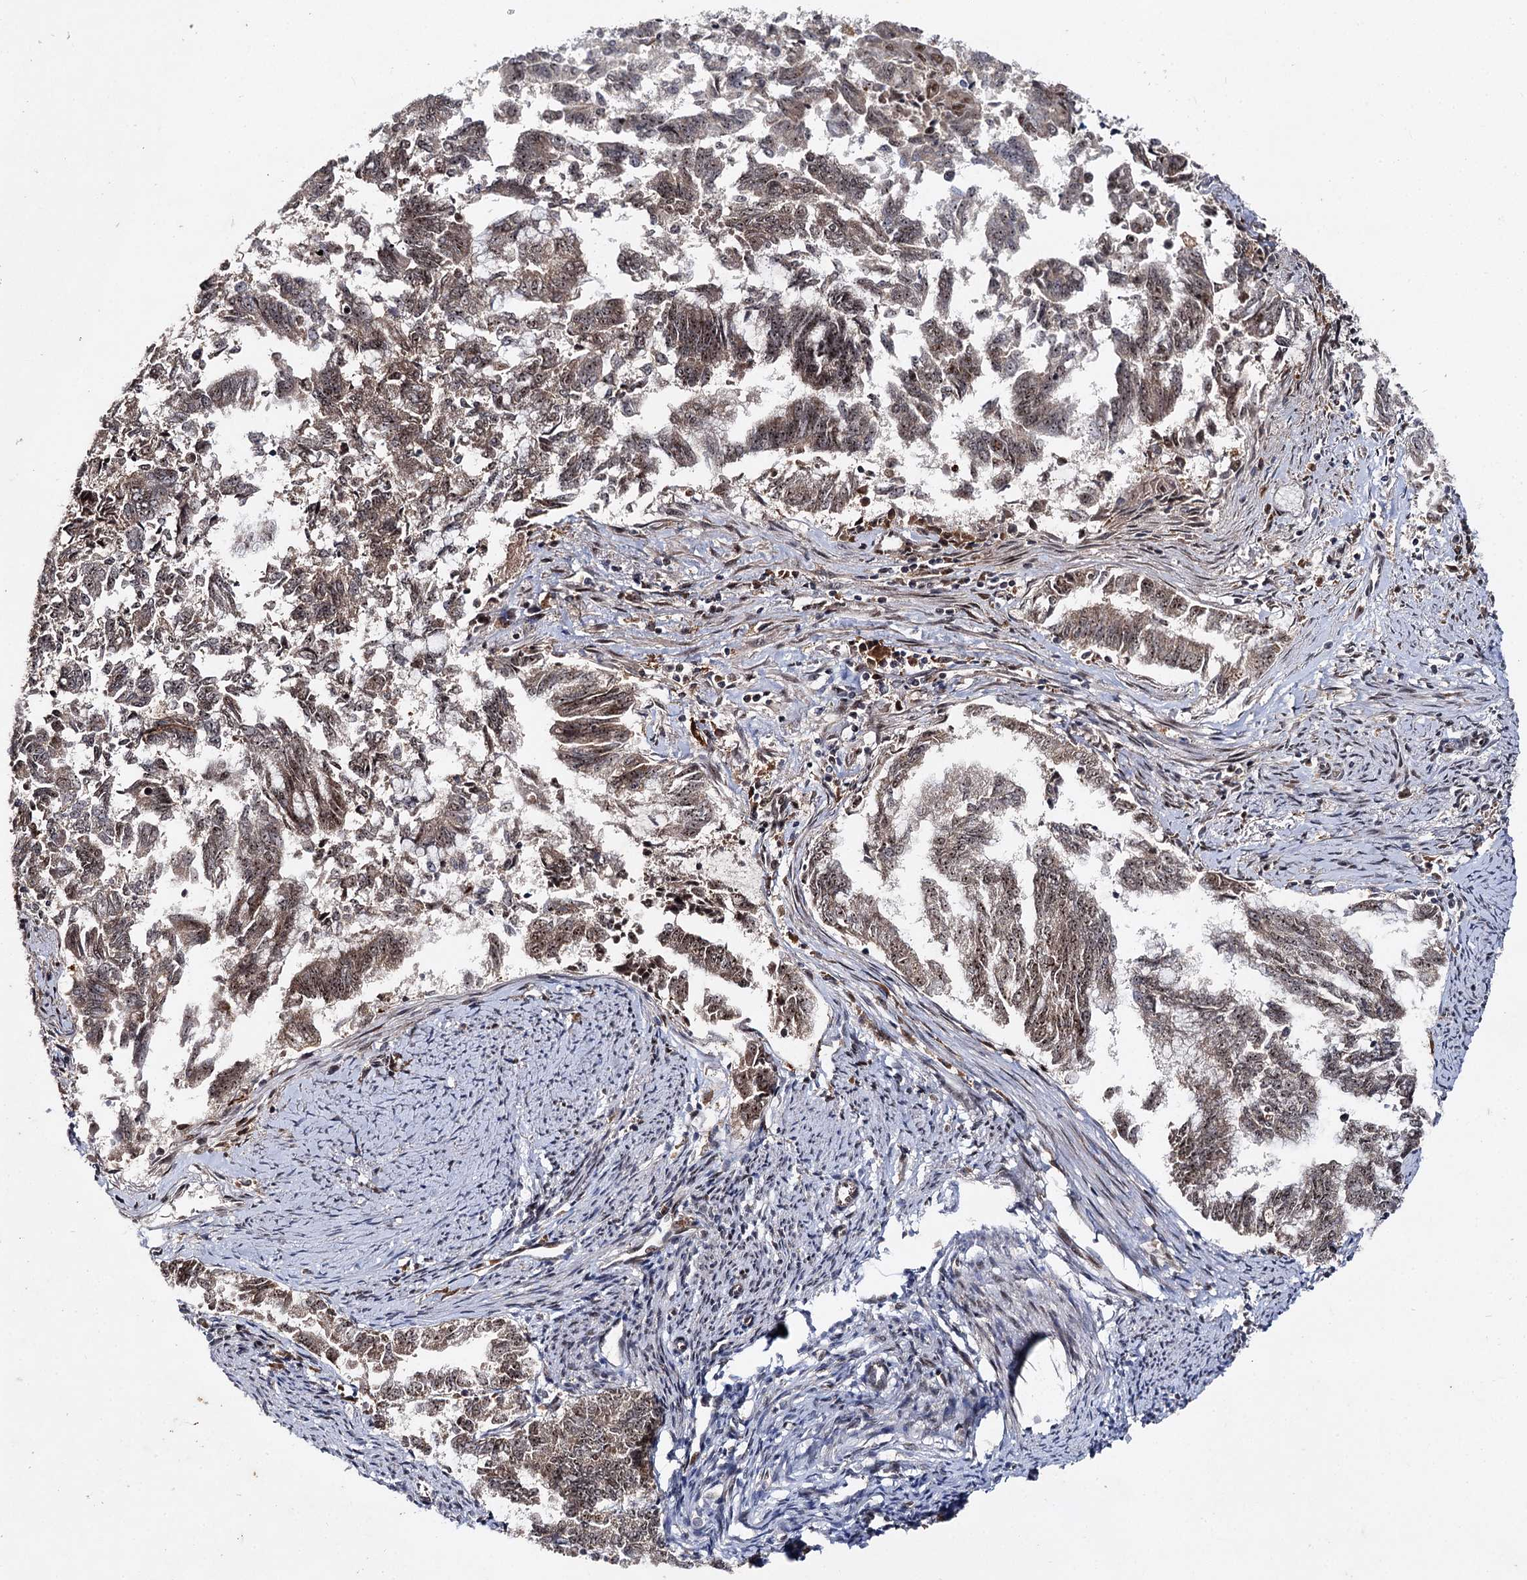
{"staining": {"intensity": "moderate", "quantity": ">75%", "location": "nuclear"}, "tissue": "endometrial cancer", "cell_type": "Tumor cells", "image_type": "cancer", "snomed": [{"axis": "morphology", "description": "Adenocarcinoma, NOS"}, {"axis": "topography", "description": "Endometrium"}], "caption": "Immunohistochemistry histopathology image of neoplastic tissue: endometrial adenocarcinoma stained using immunohistochemistry (IHC) demonstrates medium levels of moderate protein expression localized specifically in the nuclear of tumor cells, appearing as a nuclear brown color.", "gene": "BUD13", "patient": {"sex": "female", "age": 79}}